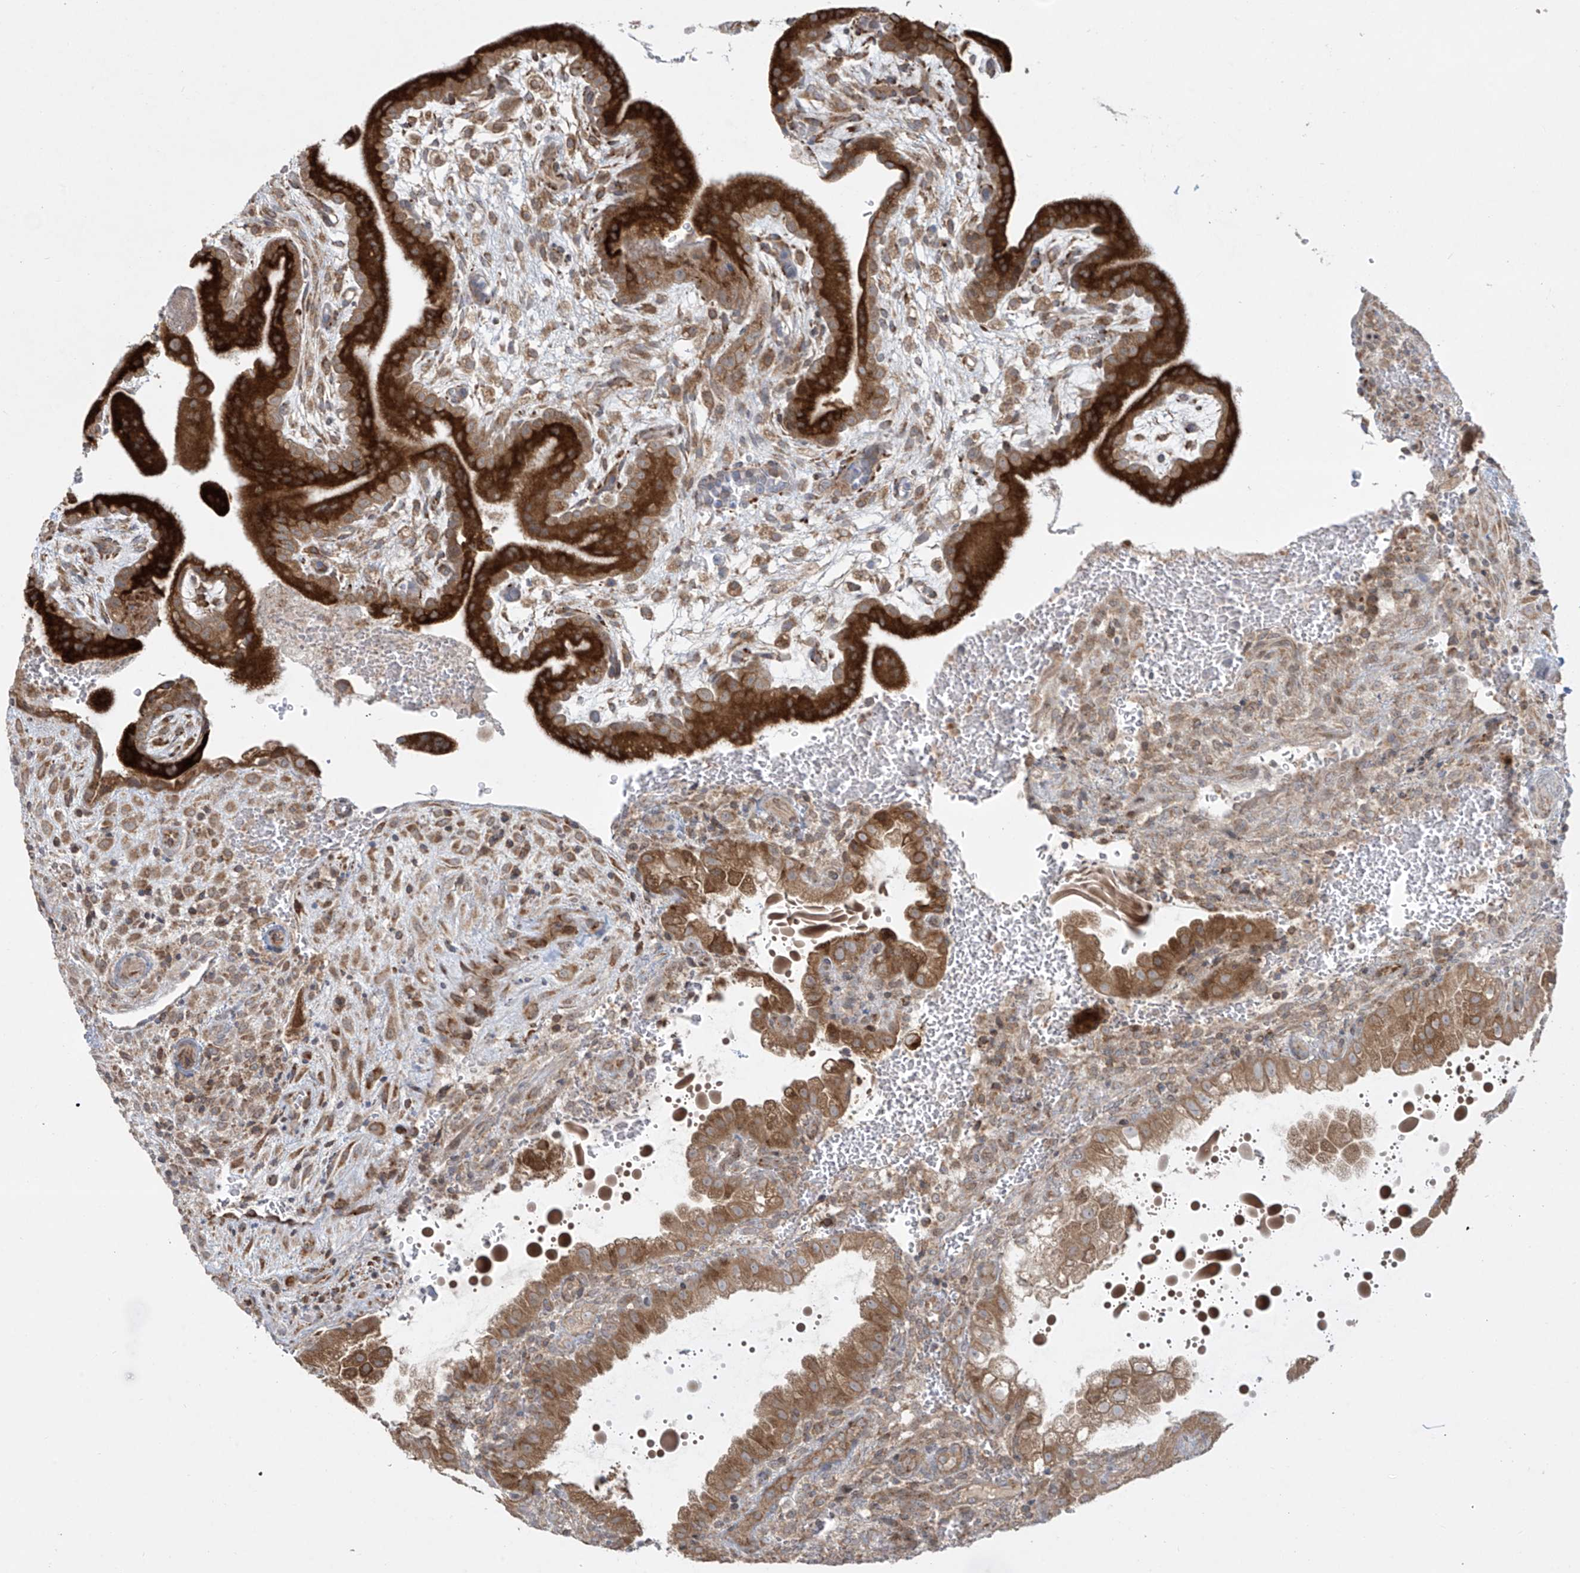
{"staining": {"intensity": "moderate", "quantity": ">75%", "location": "cytoplasmic/membranous"}, "tissue": "placenta", "cell_type": "Decidual cells", "image_type": "normal", "snomed": [{"axis": "morphology", "description": "Normal tissue, NOS"}, {"axis": "topography", "description": "Placenta"}], "caption": "Decidual cells show medium levels of moderate cytoplasmic/membranous positivity in about >75% of cells in normal human placenta. The staining is performed using DAB (3,3'-diaminobenzidine) brown chromogen to label protein expression. The nuclei are counter-stained blue using hematoxylin.", "gene": "PPAT", "patient": {"sex": "female", "age": 35}}